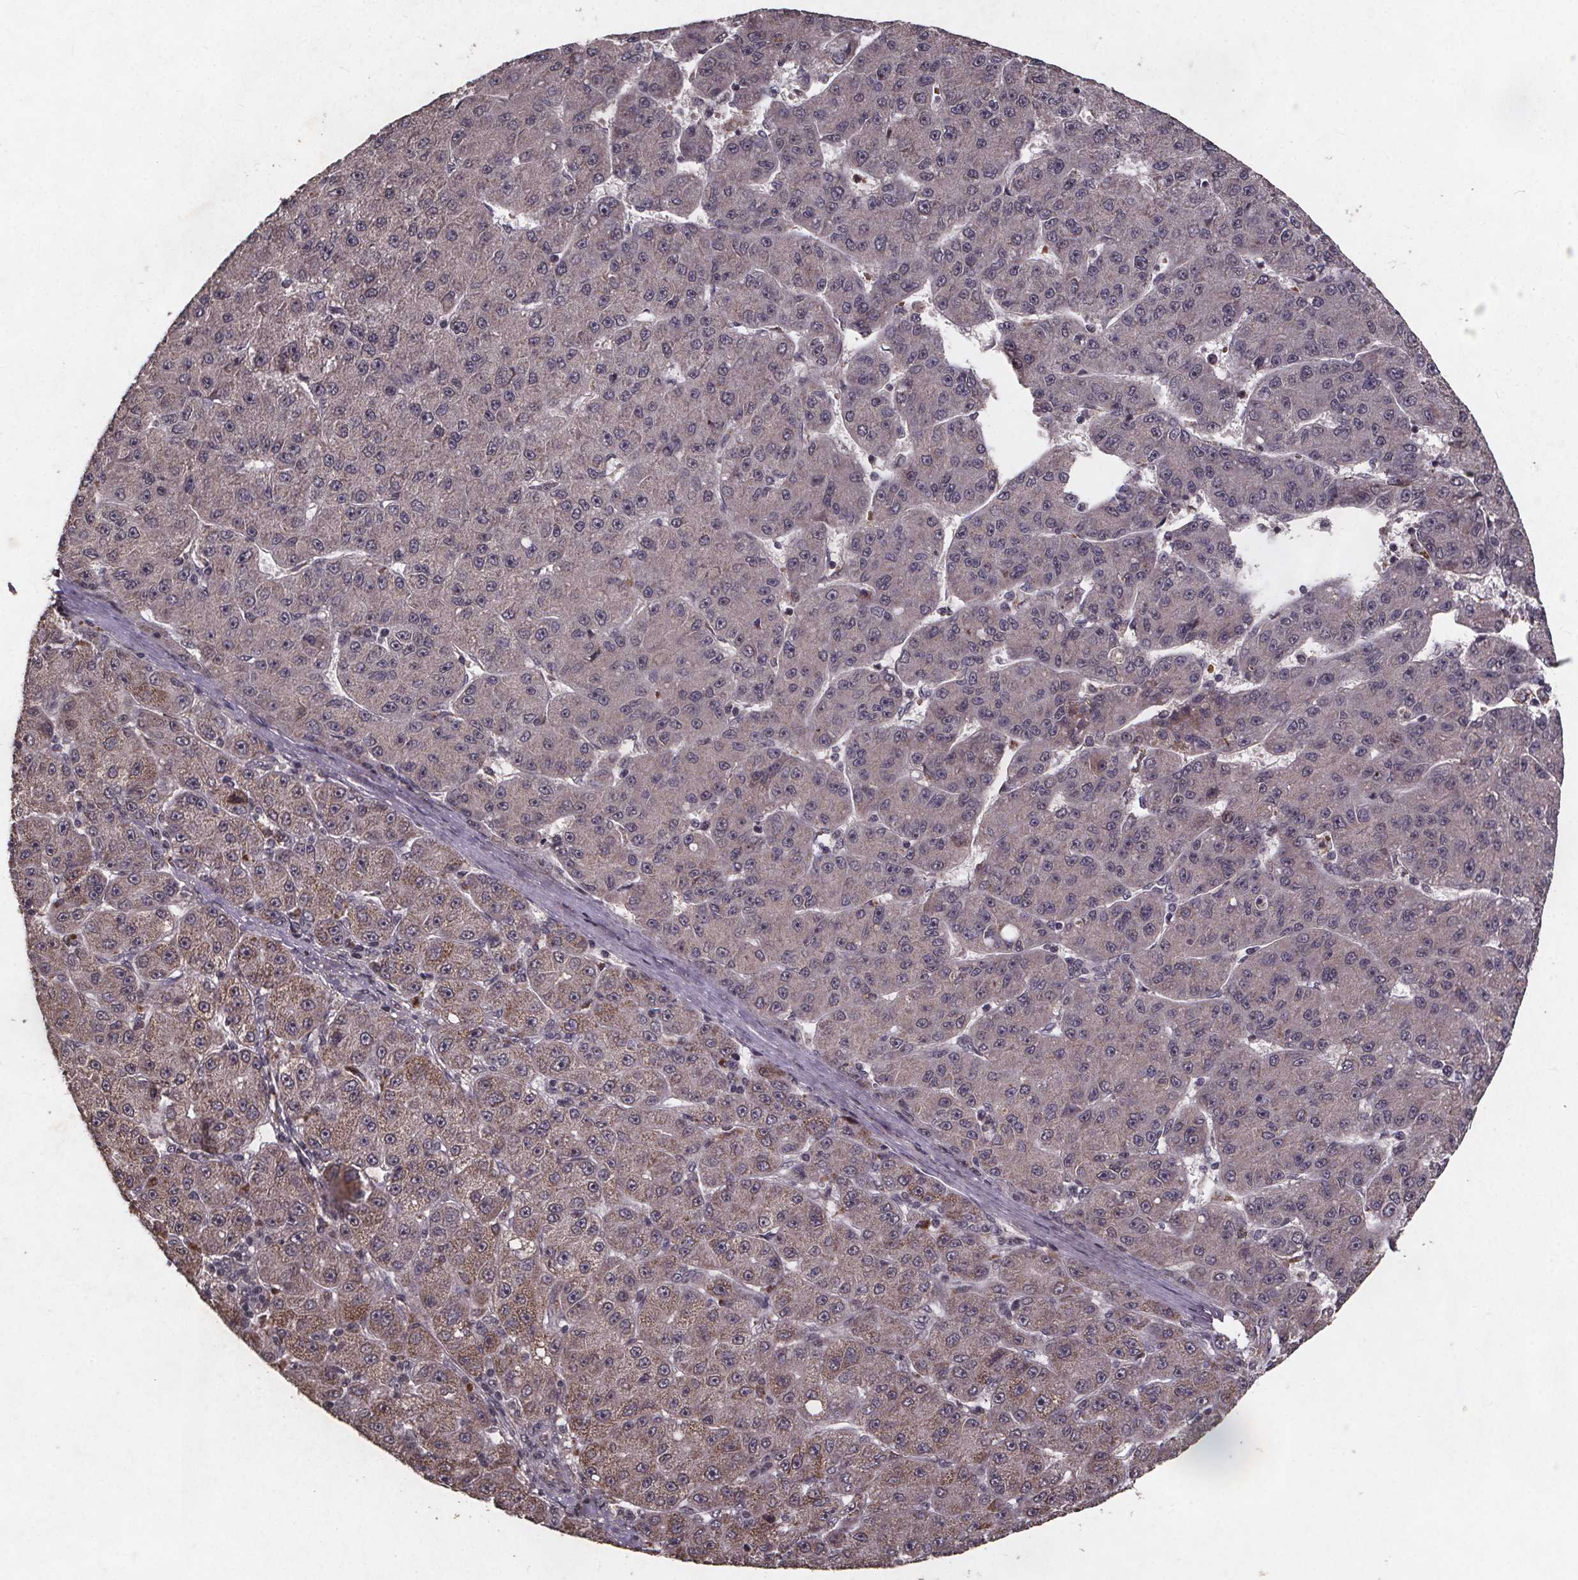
{"staining": {"intensity": "weak", "quantity": "<25%", "location": "cytoplasmic/membranous"}, "tissue": "liver cancer", "cell_type": "Tumor cells", "image_type": "cancer", "snomed": [{"axis": "morphology", "description": "Carcinoma, Hepatocellular, NOS"}, {"axis": "topography", "description": "Liver"}], "caption": "IHC photomicrograph of neoplastic tissue: human liver cancer stained with DAB (3,3'-diaminobenzidine) reveals no significant protein staining in tumor cells.", "gene": "GPX3", "patient": {"sex": "male", "age": 67}}